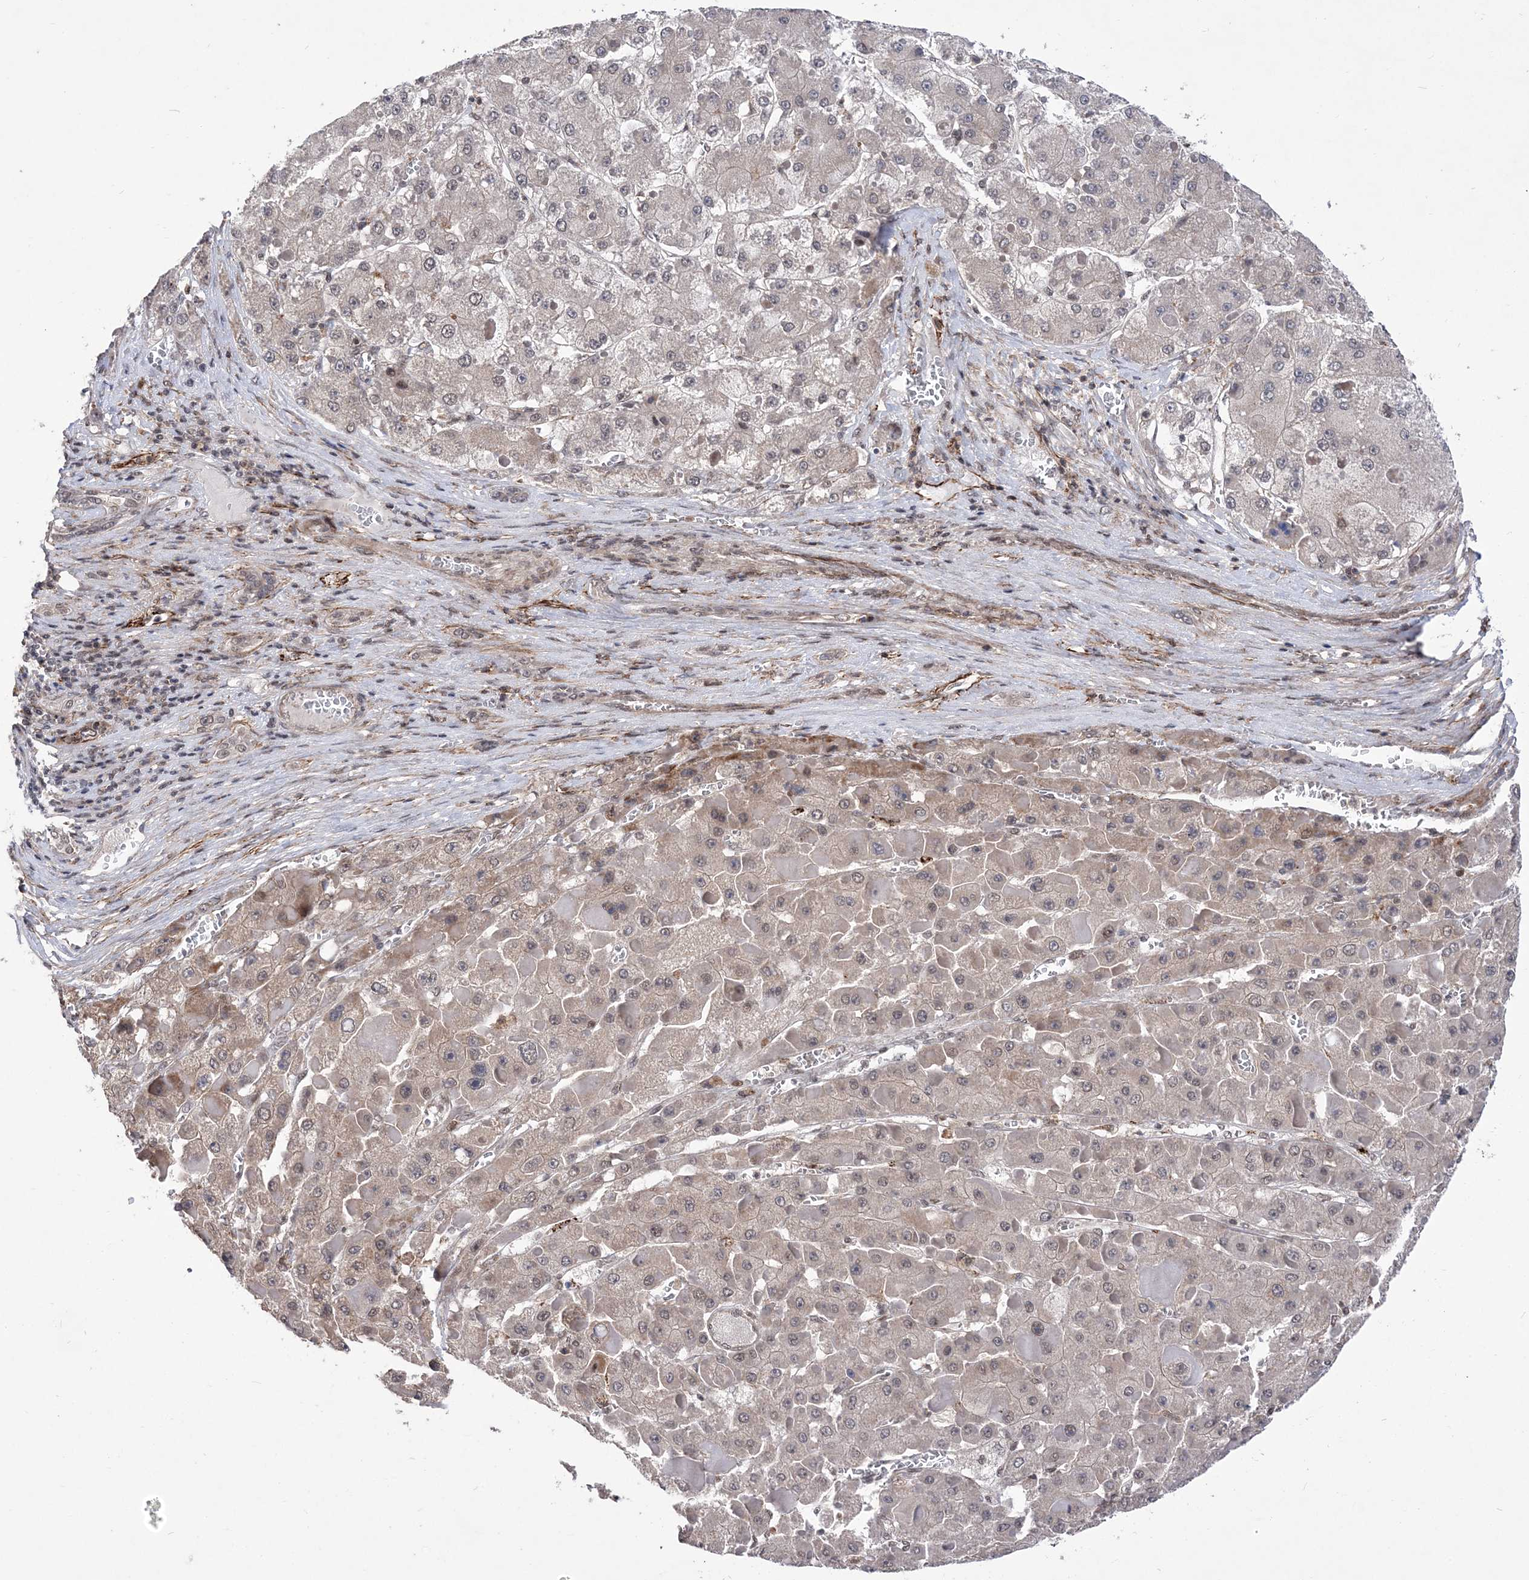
{"staining": {"intensity": "weak", "quantity": "<25%", "location": "cytoplasmic/membranous,nuclear"}, "tissue": "liver cancer", "cell_type": "Tumor cells", "image_type": "cancer", "snomed": [{"axis": "morphology", "description": "Carcinoma, Hepatocellular, NOS"}, {"axis": "topography", "description": "Liver"}], "caption": "A micrograph of human hepatocellular carcinoma (liver) is negative for staining in tumor cells.", "gene": "BOD1L1", "patient": {"sex": "female", "age": 73}}